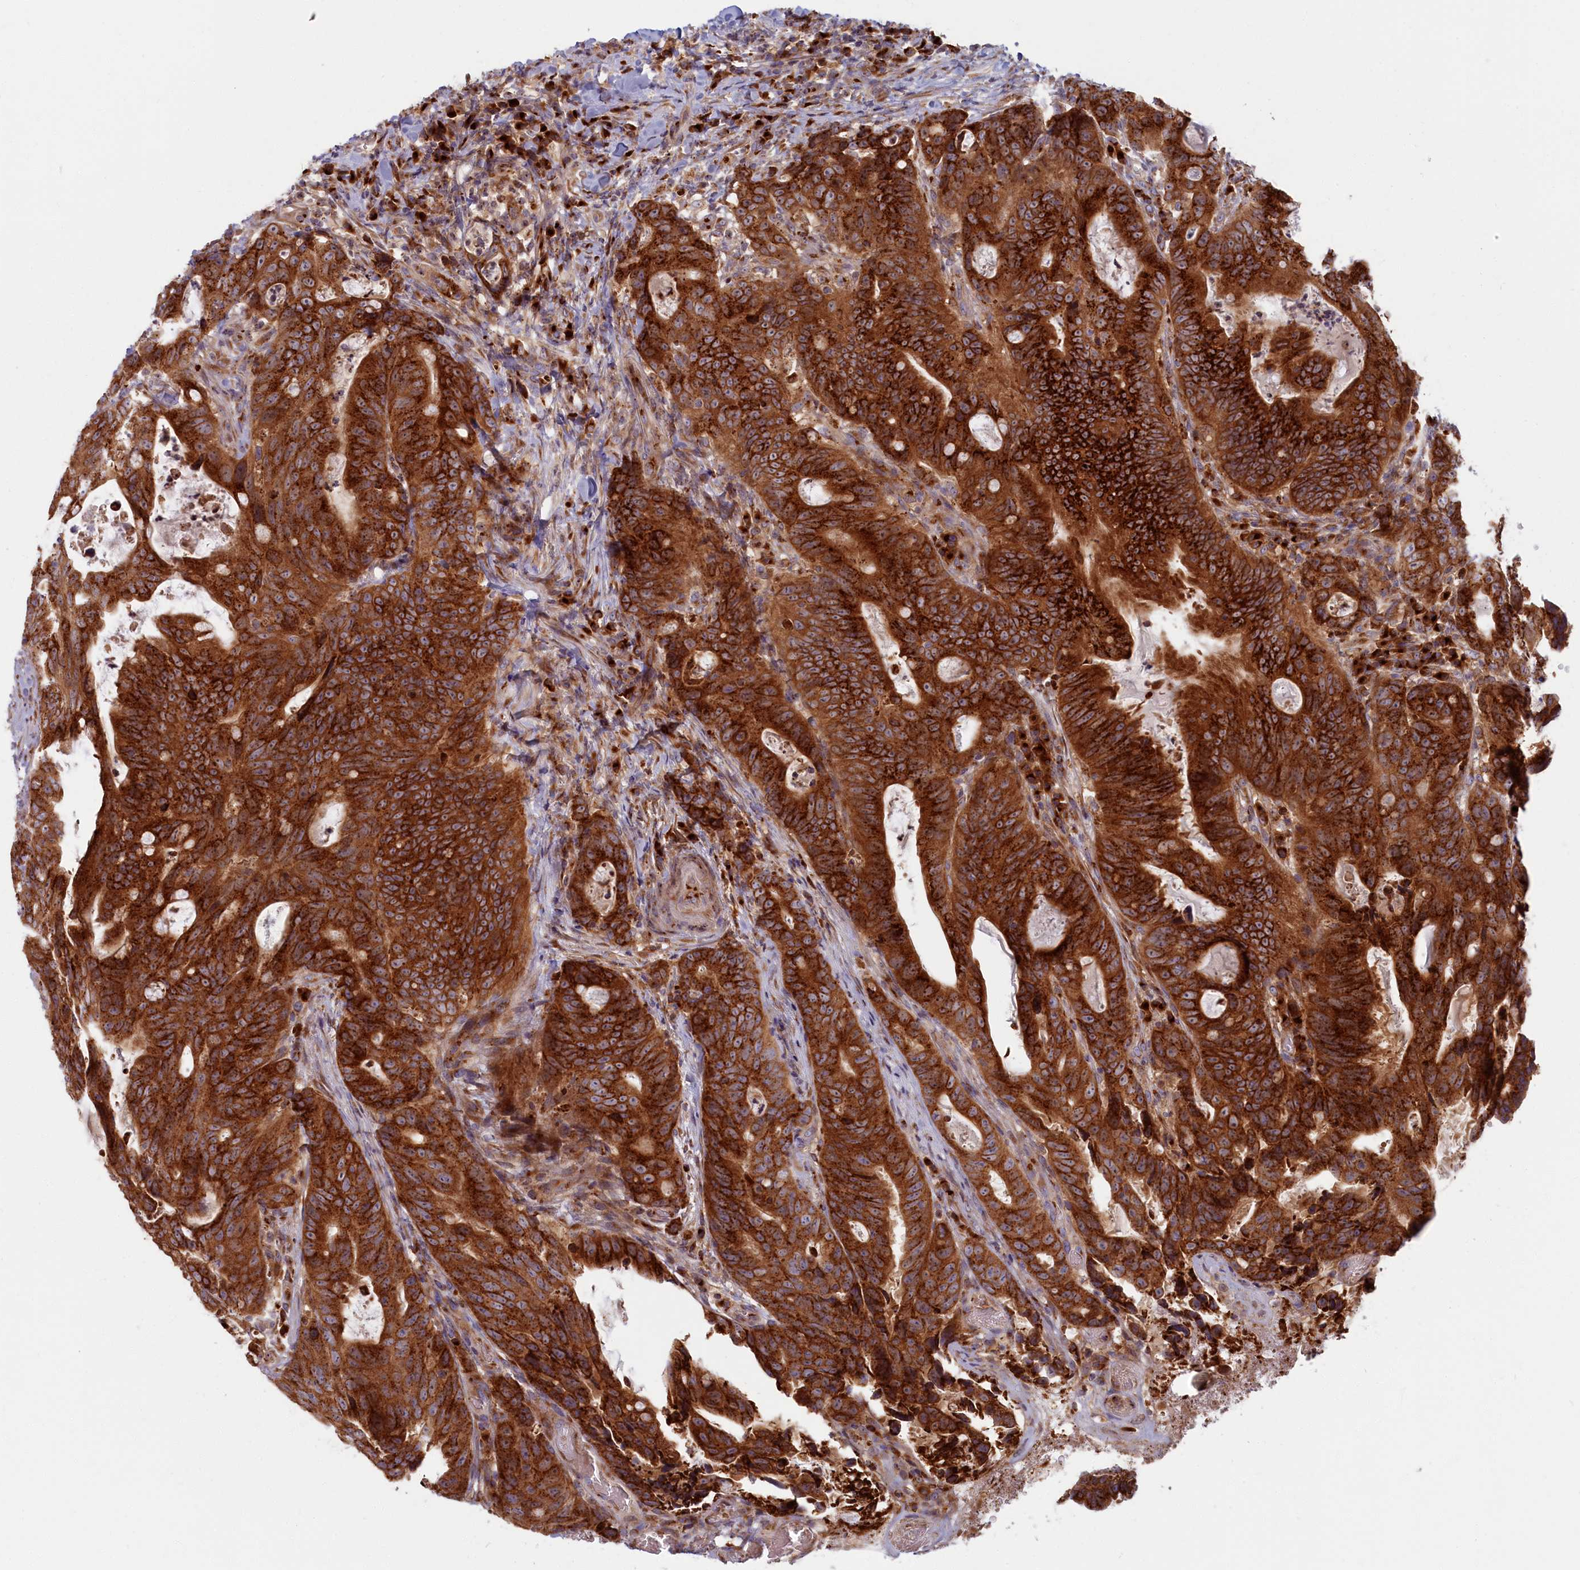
{"staining": {"intensity": "strong", "quantity": ">75%", "location": "cytoplasmic/membranous"}, "tissue": "colorectal cancer", "cell_type": "Tumor cells", "image_type": "cancer", "snomed": [{"axis": "morphology", "description": "Adenocarcinoma, NOS"}, {"axis": "topography", "description": "Colon"}], "caption": "The micrograph demonstrates staining of colorectal cancer, revealing strong cytoplasmic/membranous protein positivity (brown color) within tumor cells. Immunohistochemistry stains the protein in brown and the nuclei are stained blue.", "gene": "BLVRB", "patient": {"sex": "female", "age": 82}}